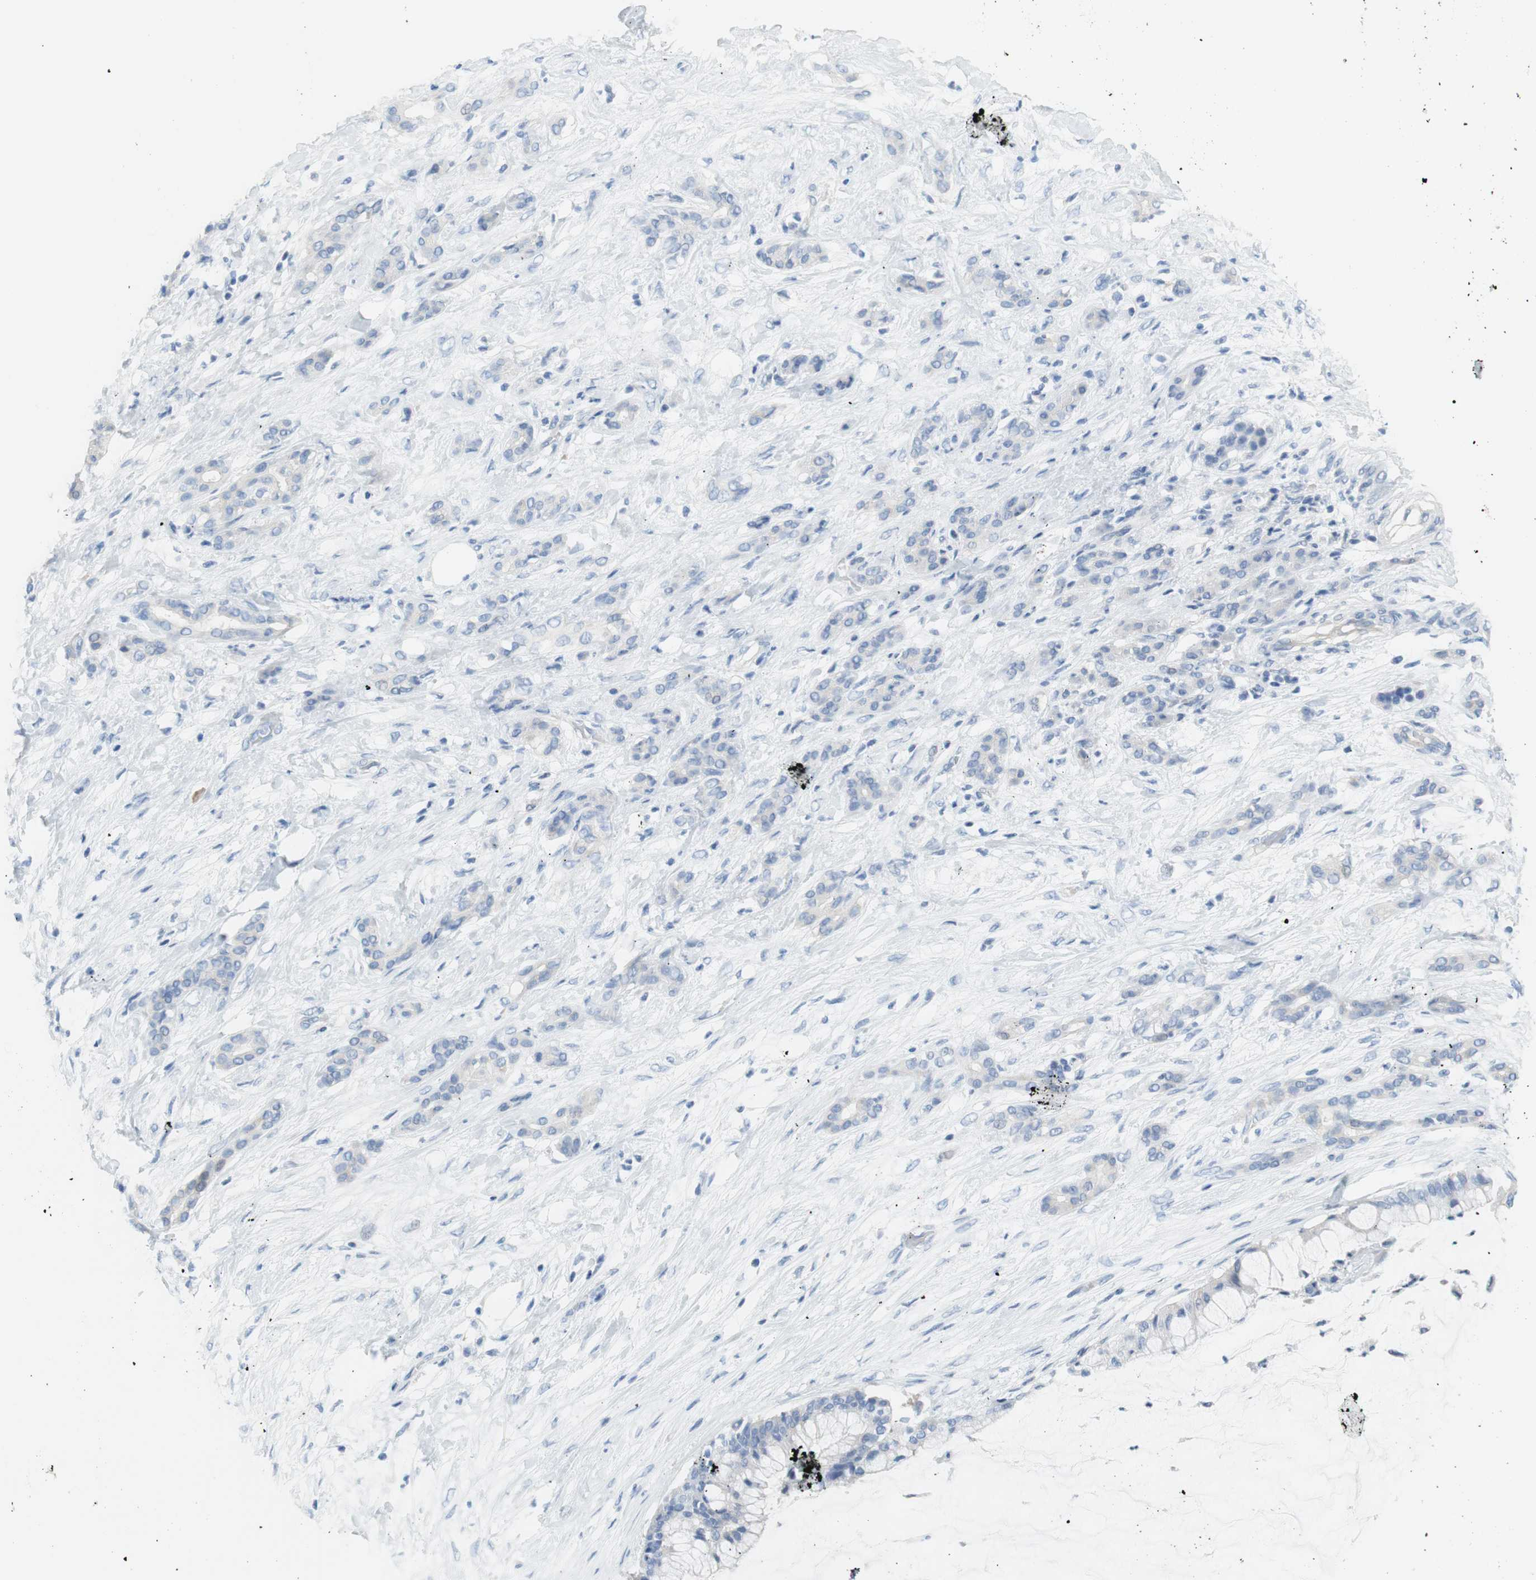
{"staining": {"intensity": "negative", "quantity": "none", "location": "none"}, "tissue": "pancreatic cancer", "cell_type": "Tumor cells", "image_type": "cancer", "snomed": [{"axis": "morphology", "description": "Adenocarcinoma, NOS"}, {"axis": "topography", "description": "Pancreas"}], "caption": "Tumor cells are negative for protein expression in human pancreatic adenocarcinoma.", "gene": "MYH1", "patient": {"sex": "male", "age": 41}}